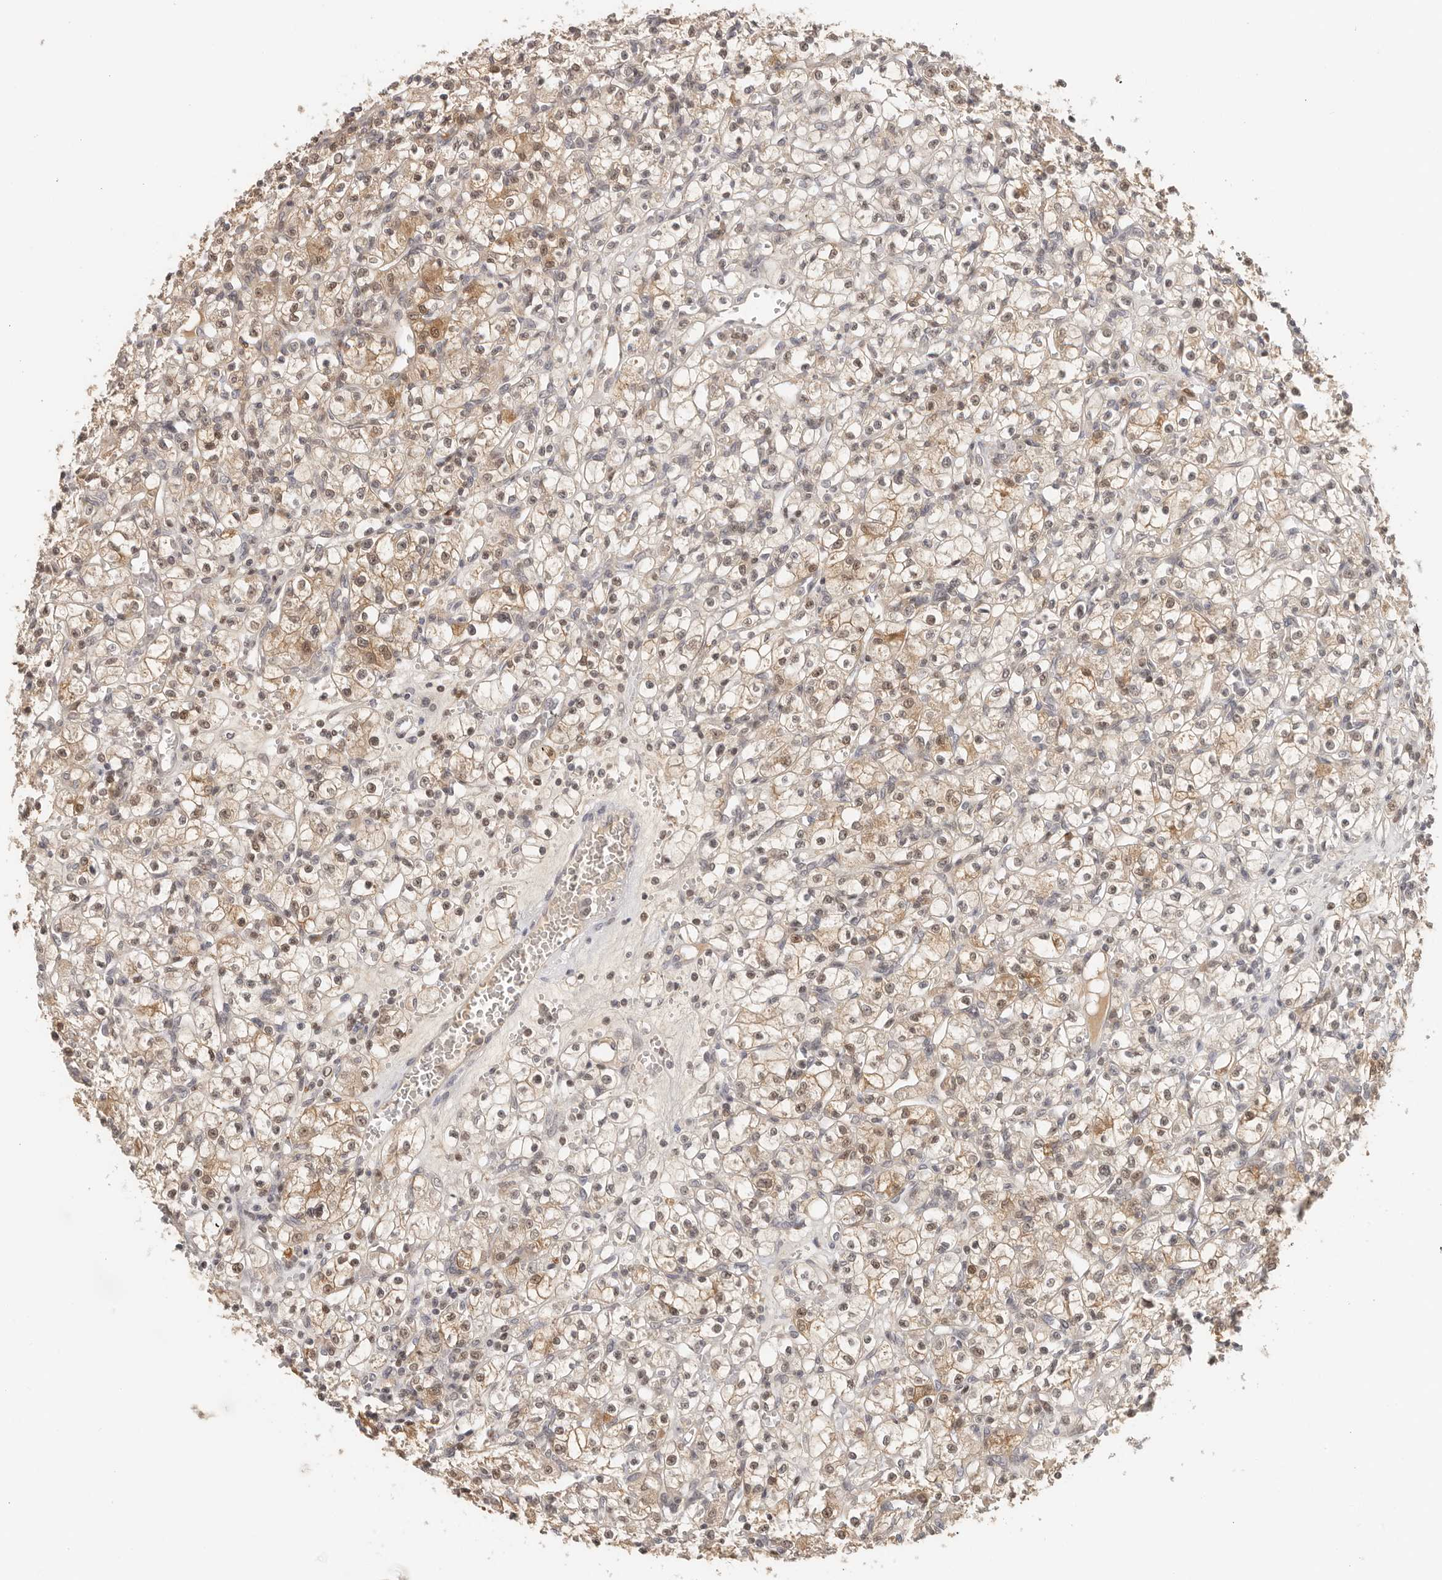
{"staining": {"intensity": "moderate", "quantity": "25%-75%", "location": "cytoplasmic/membranous,nuclear"}, "tissue": "renal cancer", "cell_type": "Tumor cells", "image_type": "cancer", "snomed": [{"axis": "morphology", "description": "Adenocarcinoma, NOS"}, {"axis": "topography", "description": "Kidney"}], "caption": "Immunohistochemical staining of renal cancer reveals moderate cytoplasmic/membranous and nuclear protein staining in about 25%-75% of tumor cells. (DAB IHC with brightfield microscopy, high magnification).", "gene": "LARP7", "patient": {"sex": "female", "age": 59}}